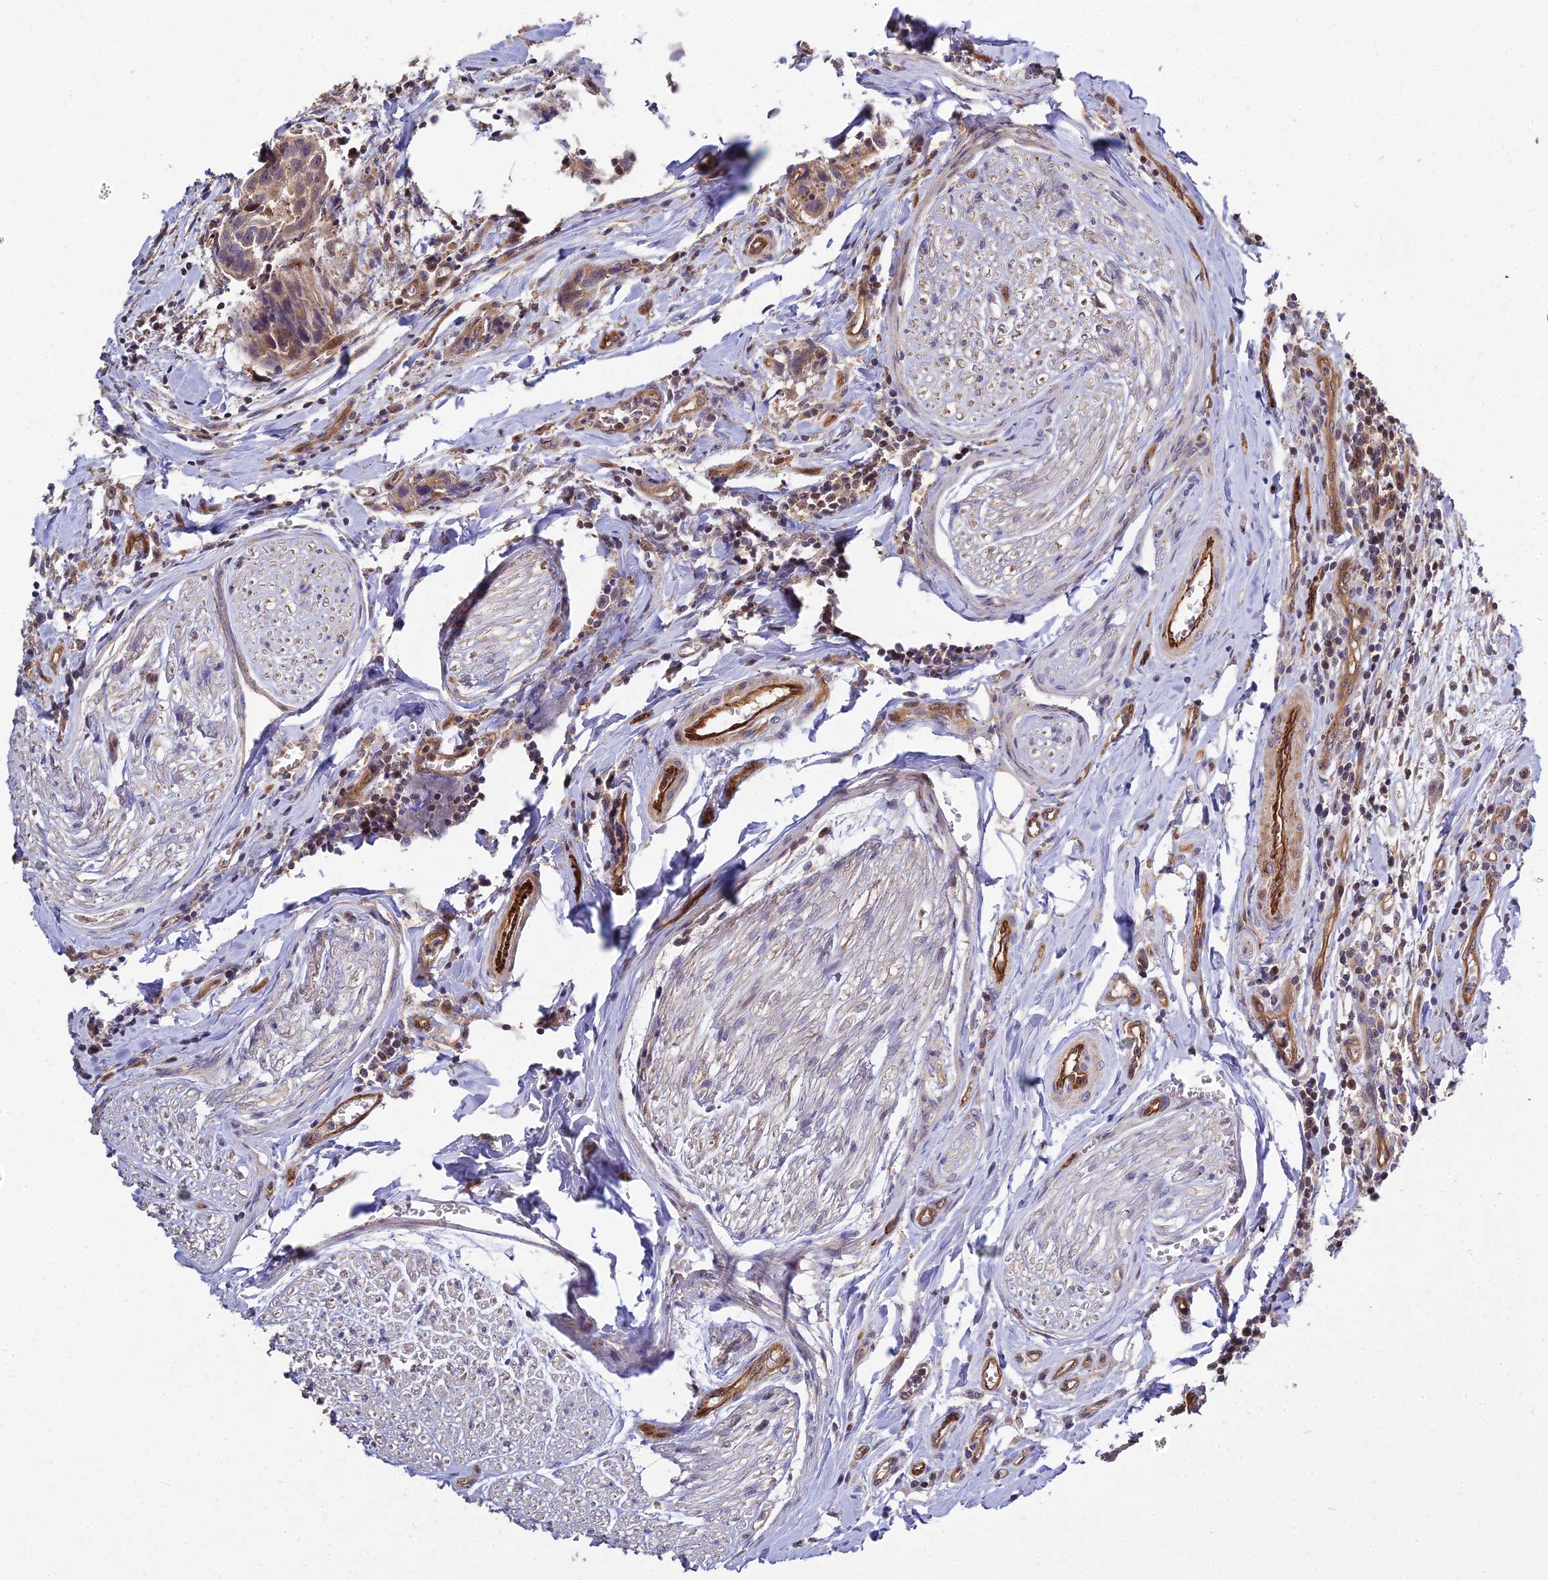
{"staining": {"intensity": "moderate", "quantity": "25%-75%", "location": "cytoplasmic/membranous"}, "tissue": "head and neck cancer", "cell_type": "Tumor cells", "image_type": "cancer", "snomed": [{"axis": "morphology", "description": "Squamous cell carcinoma, NOS"}, {"axis": "topography", "description": "Oral tissue"}, {"axis": "topography", "description": "Head-Neck"}], "caption": "The histopathology image reveals a brown stain indicating the presence of a protein in the cytoplasmic/membranous of tumor cells in head and neck cancer (squamous cell carcinoma).", "gene": "GRTP1", "patient": {"sex": "female", "age": 50}}